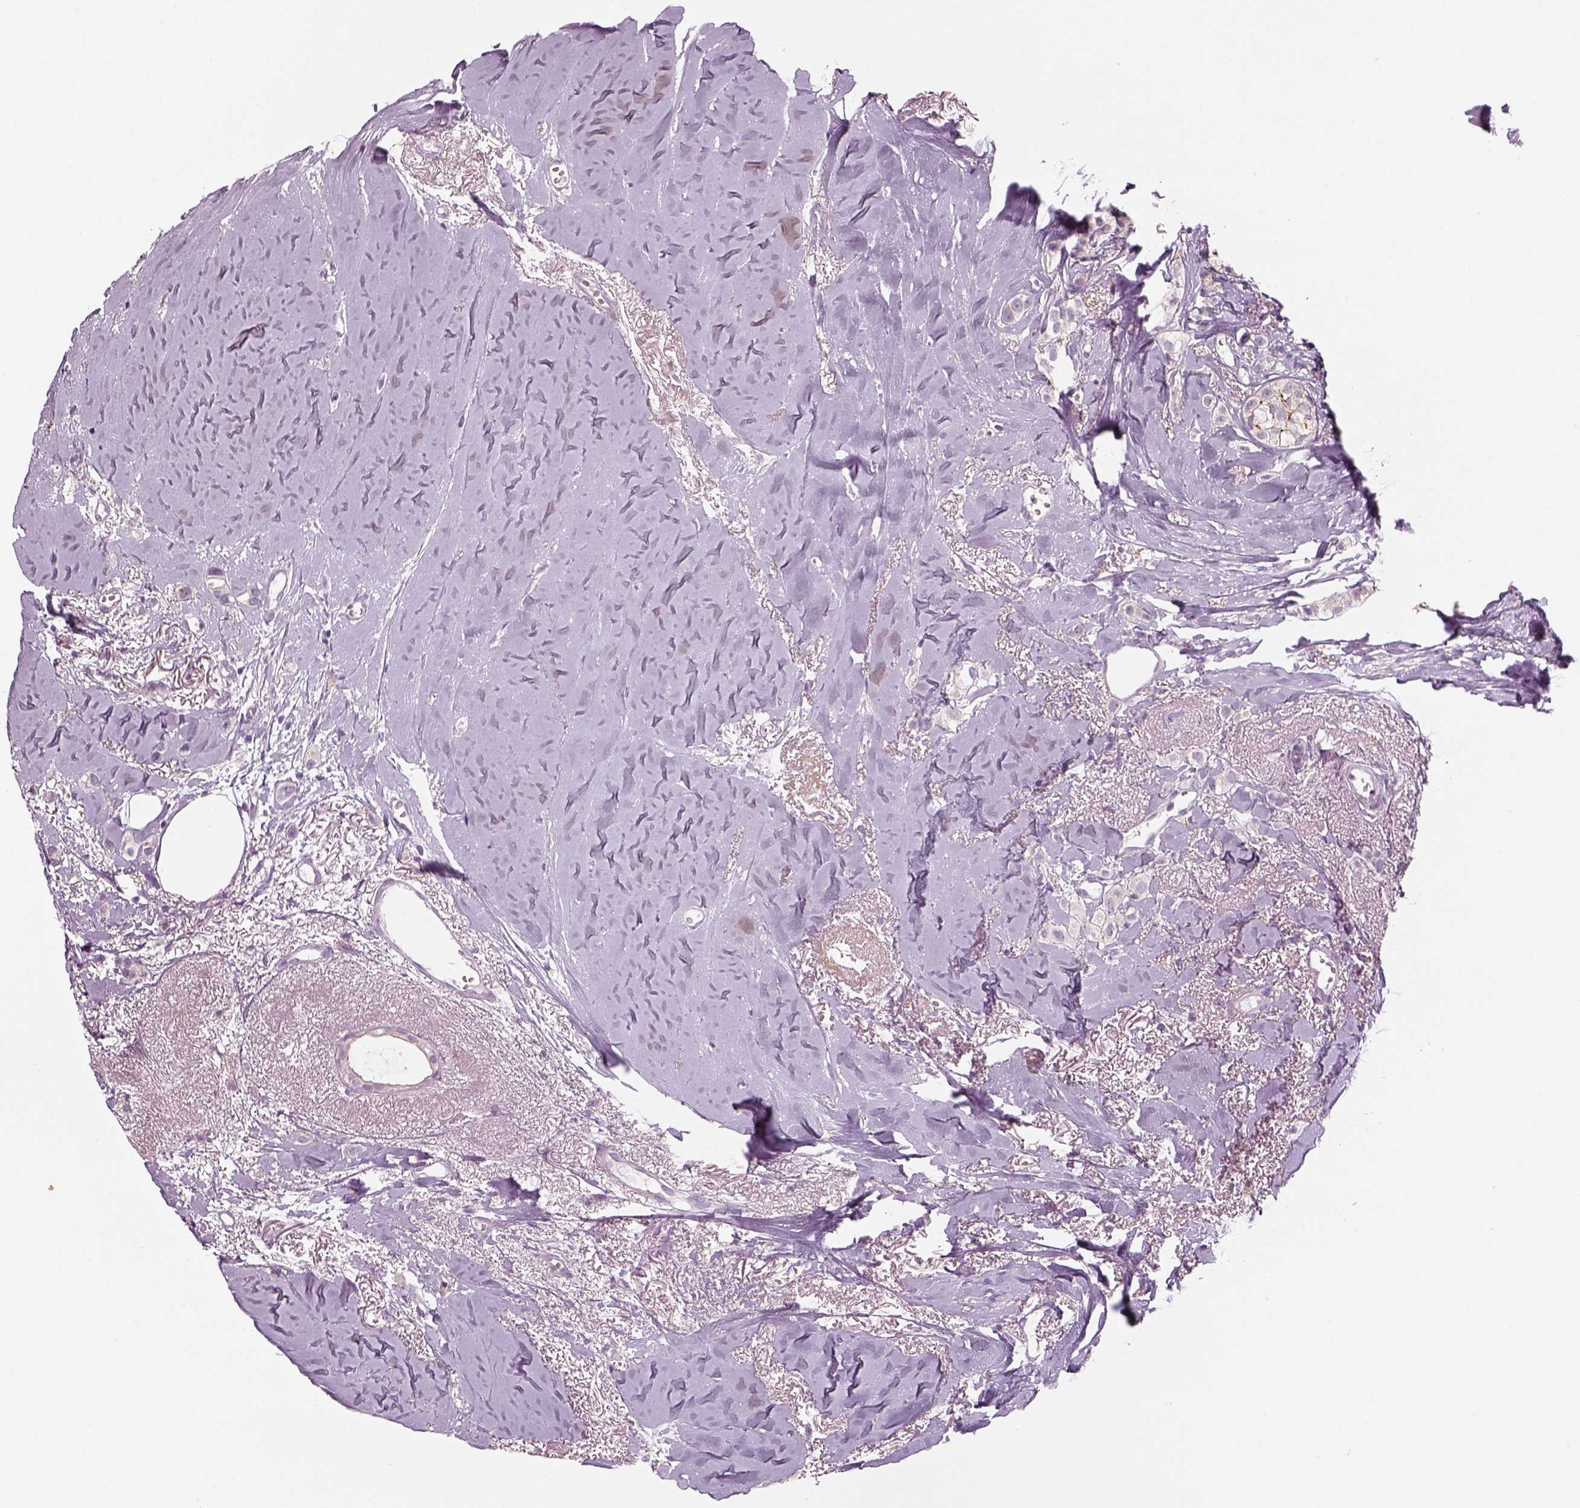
{"staining": {"intensity": "negative", "quantity": "none", "location": "none"}, "tissue": "breast cancer", "cell_type": "Tumor cells", "image_type": "cancer", "snomed": [{"axis": "morphology", "description": "Duct carcinoma"}, {"axis": "topography", "description": "Breast"}], "caption": "Protein analysis of breast cancer (infiltrating ductal carcinoma) exhibits no significant positivity in tumor cells. (DAB immunohistochemistry (IHC) with hematoxylin counter stain).", "gene": "LRRIQ3", "patient": {"sex": "female", "age": 85}}